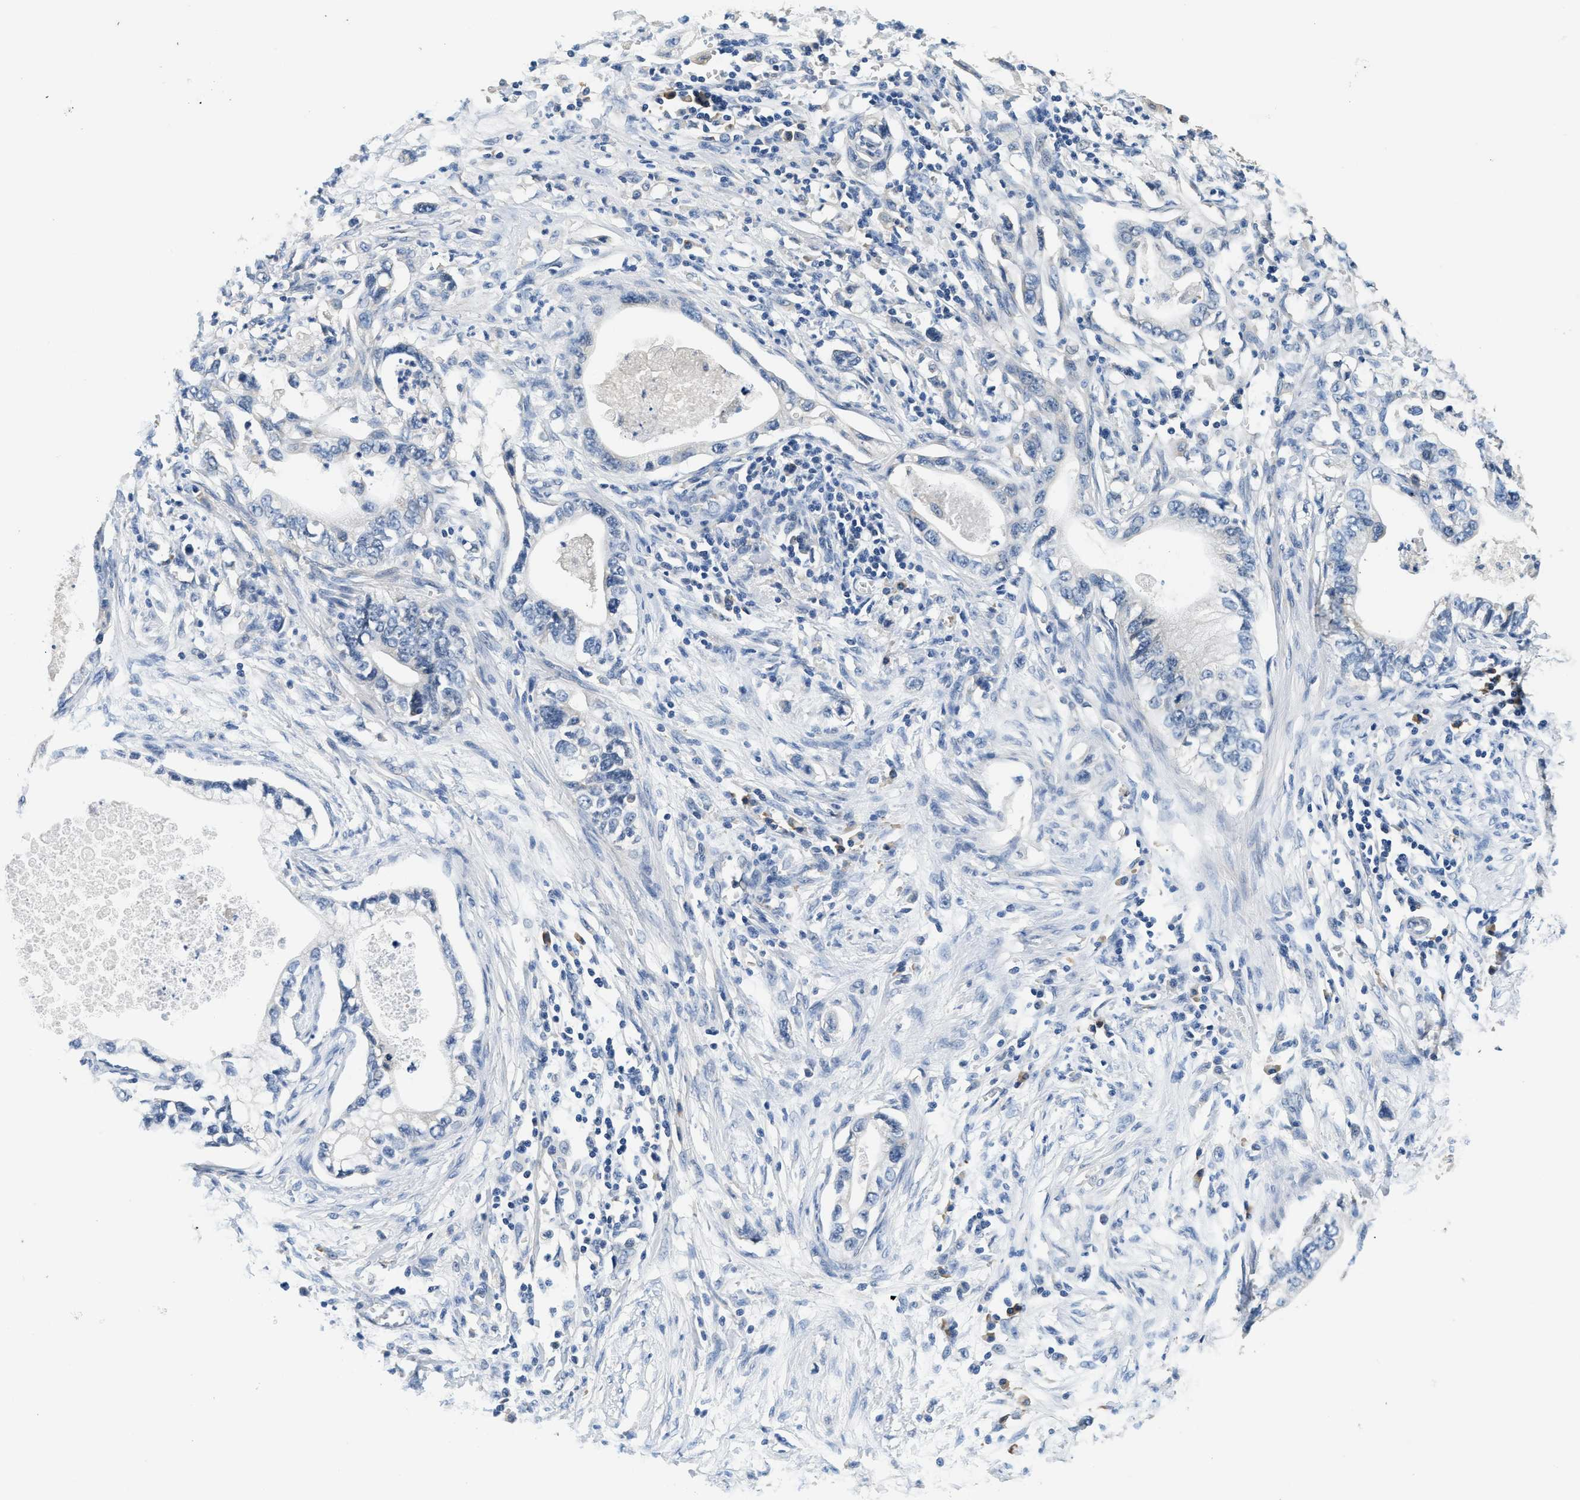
{"staining": {"intensity": "negative", "quantity": "none", "location": "none"}, "tissue": "pancreatic cancer", "cell_type": "Tumor cells", "image_type": "cancer", "snomed": [{"axis": "morphology", "description": "Adenocarcinoma, NOS"}, {"axis": "topography", "description": "Pancreas"}], "caption": "Immunohistochemistry micrograph of adenocarcinoma (pancreatic) stained for a protein (brown), which reveals no expression in tumor cells.", "gene": "ALDH3A2", "patient": {"sex": "male", "age": 56}}